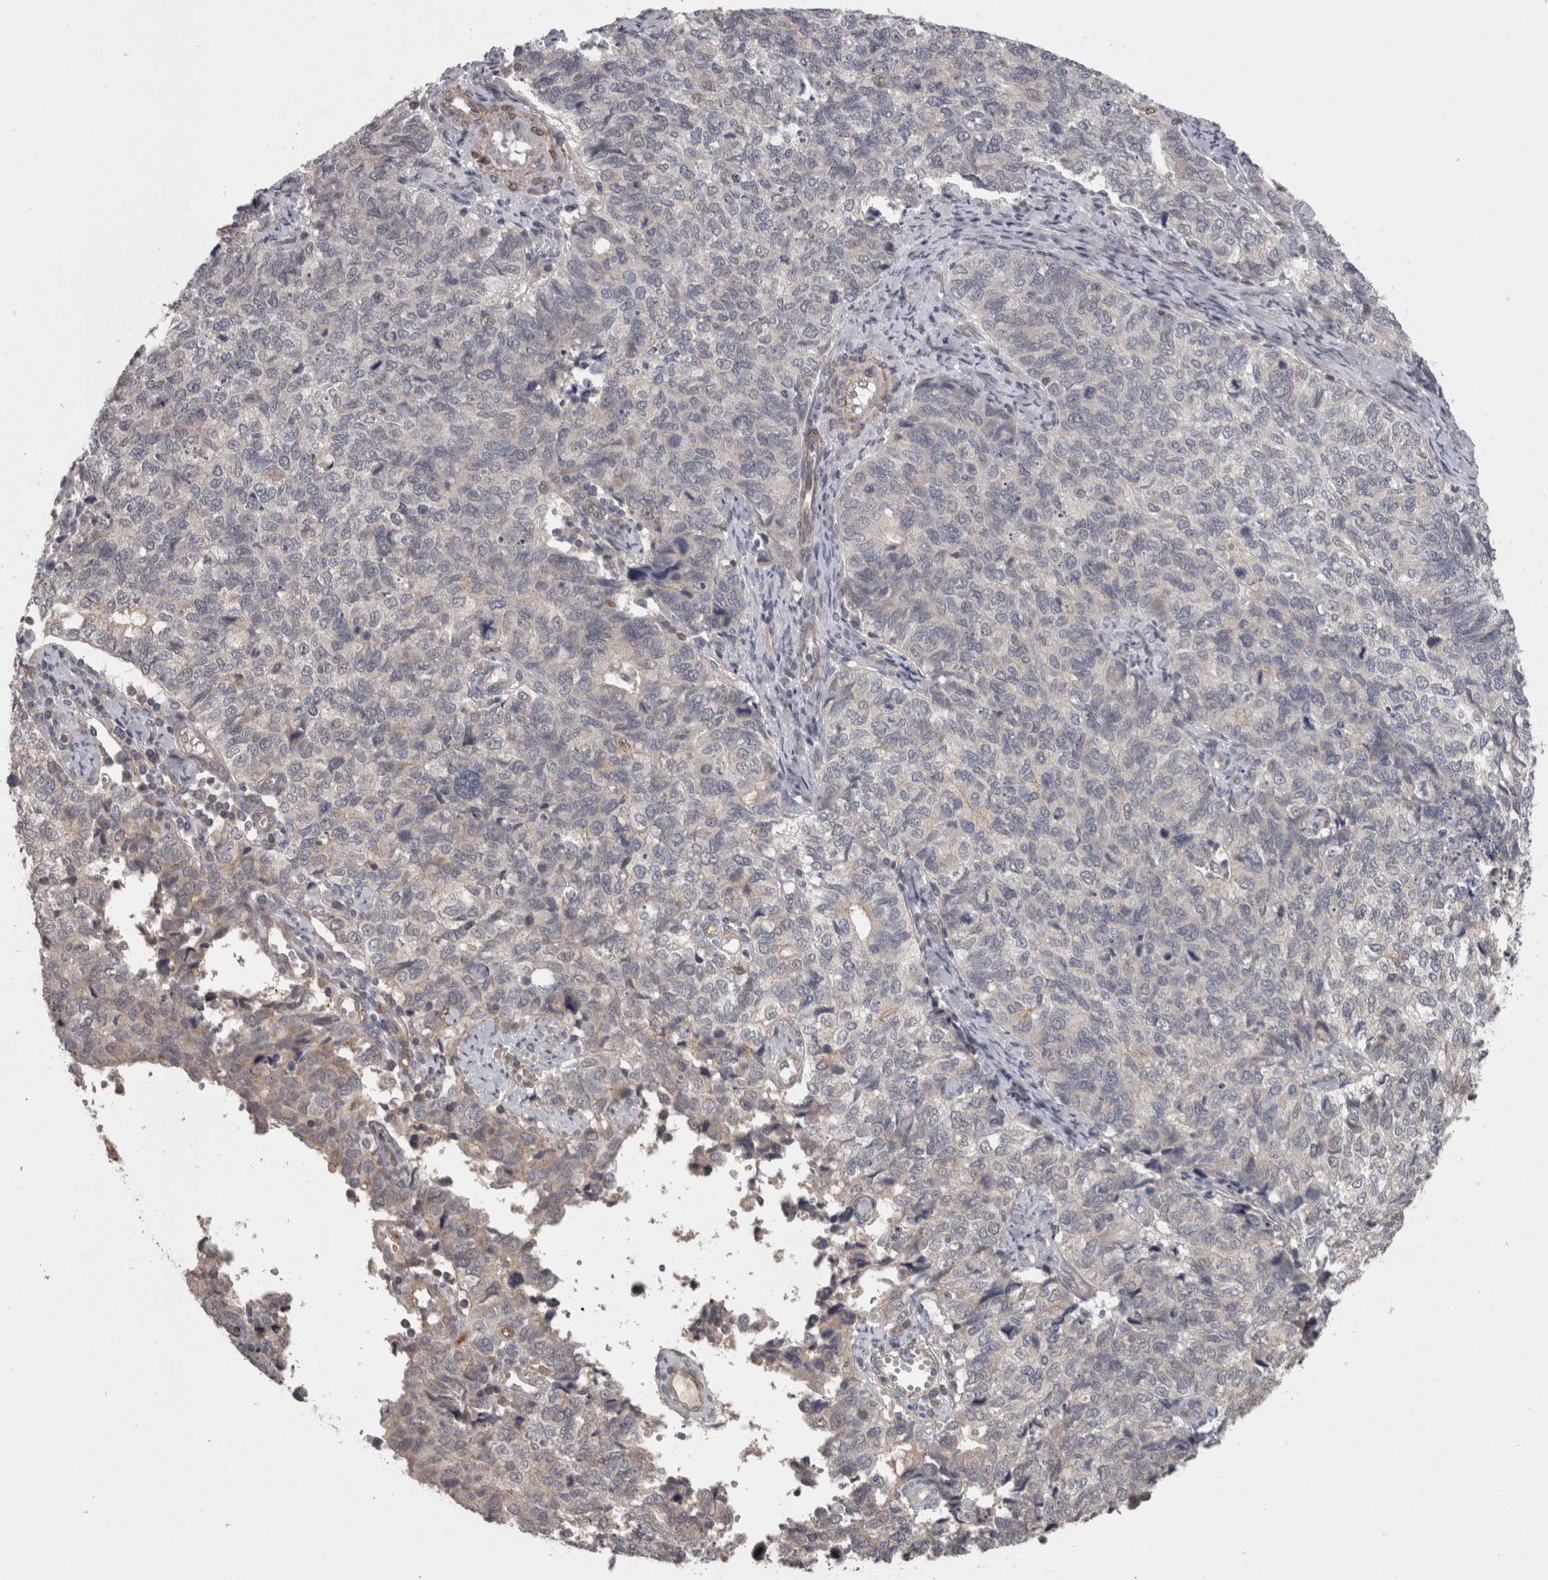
{"staining": {"intensity": "negative", "quantity": "none", "location": "none"}, "tissue": "cervical cancer", "cell_type": "Tumor cells", "image_type": "cancer", "snomed": [{"axis": "morphology", "description": "Squamous cell carcinoma, NOS"}, {"axis": "topography", "description": "Cervix"}], "caption": "Immunohistochemical staining of human squamous cell carcinoma (cervical) shows no significant expression in tumor cells.", "gene": "RMDN1", "patient": {"sex": "female", "age": 63}}